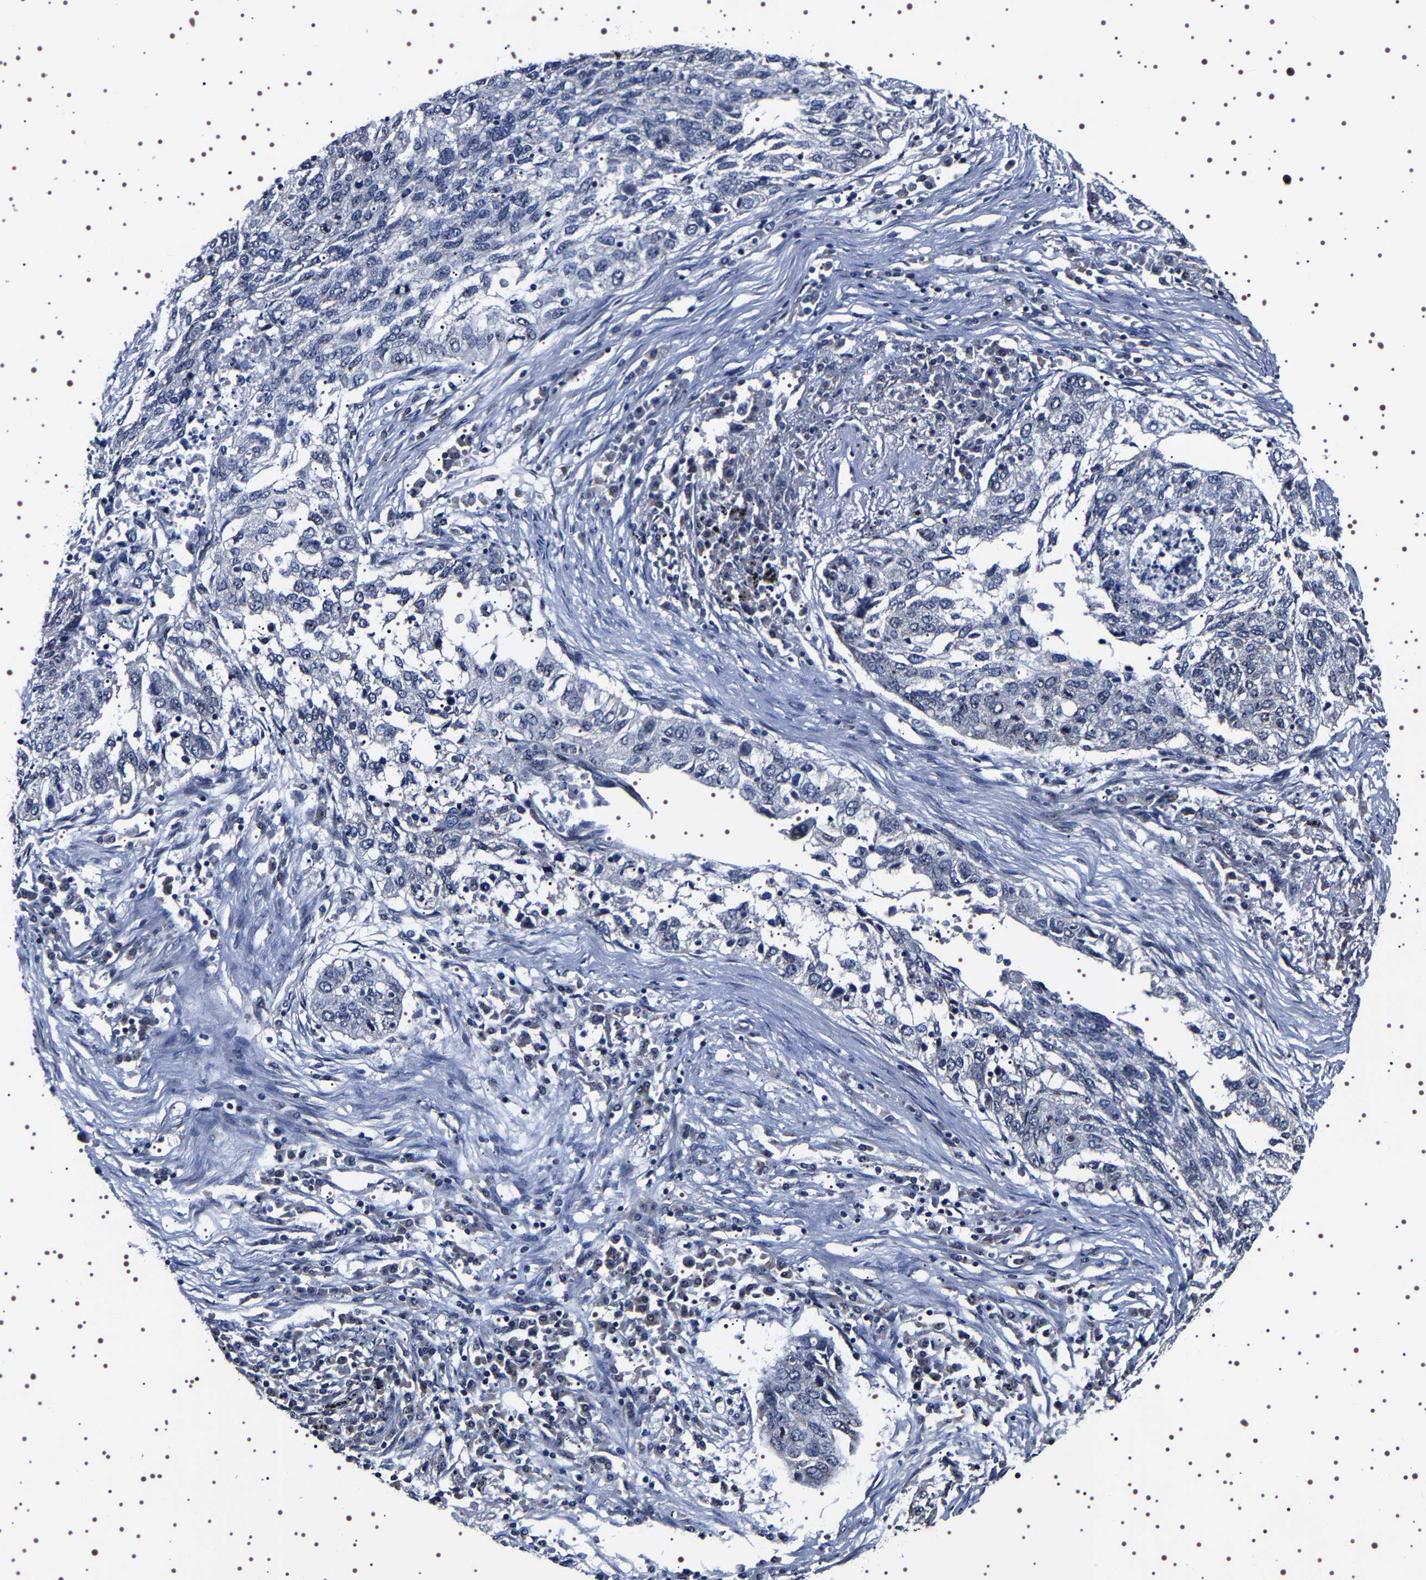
{"staining": {"intensity": "weak", "quantity": "<25%", "location": "nuclear"}, "tissue": "lung cancer", "cell_type": "Tumor cells", "image_type": "cancer", "snomed": [{"axis": "morphology", "description": "Squamous cell carcinoma, NOS"}, {"axis": "topography", "description": "Lung"}], "caption": "The micrograph displays no significant positivity in tumor cells of lung cancer (squamous cell carcinoma).", "gene": "GNL3", "patient": {"sex": "female", "age": 63}}